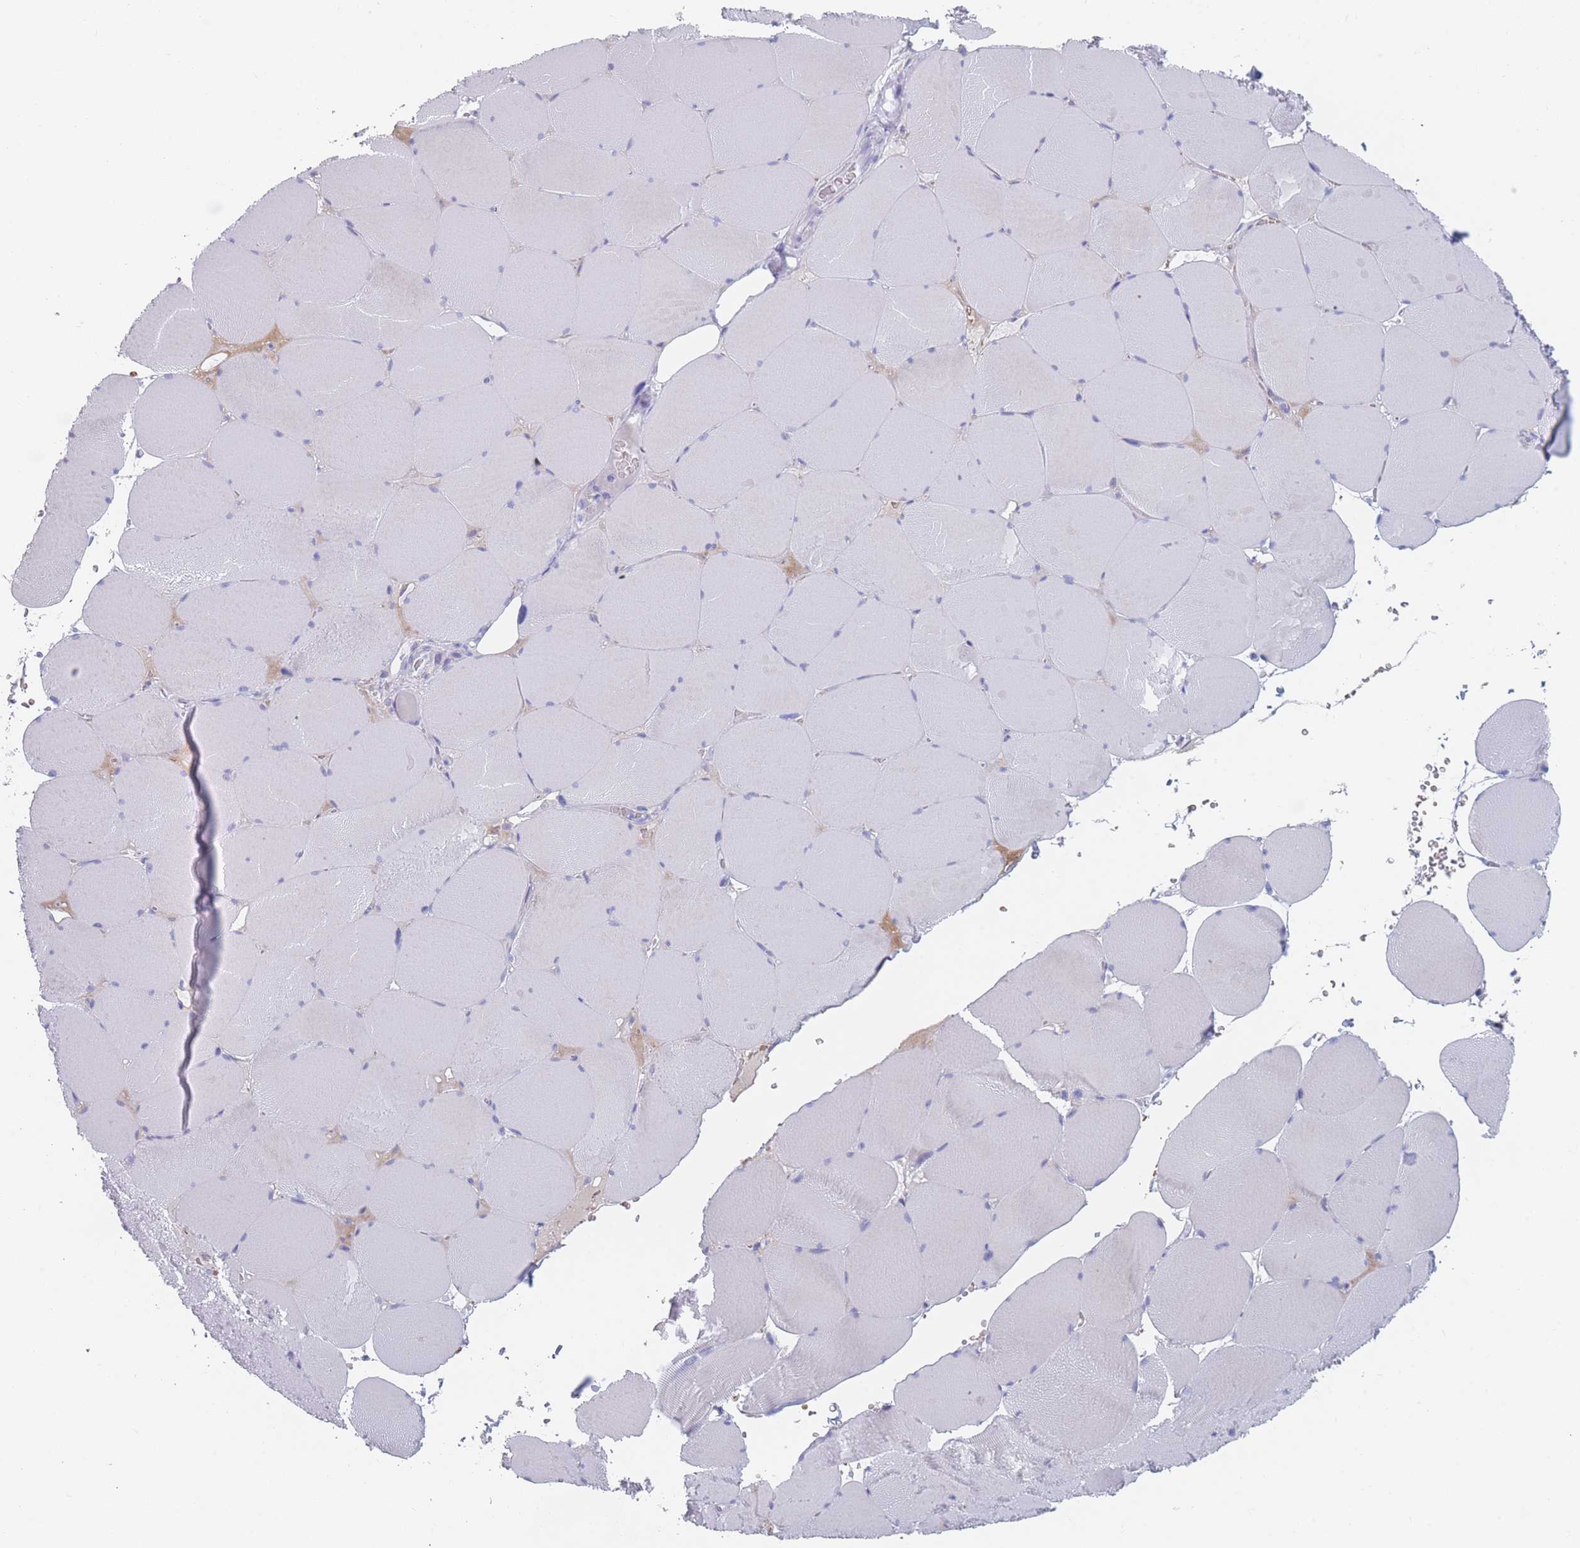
{"staining": {"intensity": "weak", "quantity": "<25%", "location": "cytoplasmic/membranous"}, "tissue": "skeletal muscle", "cell_type": "Myocytes", "image_type": "normal", "snomed": [{"axis": "morphology", "description": "Normal tissue, NOS"}, {"axis": "topography", "description": "Skeletal muscle"}, {"axis": "topography", "description": "Head-Neck"}], "caption": "Photomicrograph shows no significant protein expression in myocytes of normal skeletal muscle.", "gene": "OR5D16", "patient": {"sex": "male", "age": 66}}